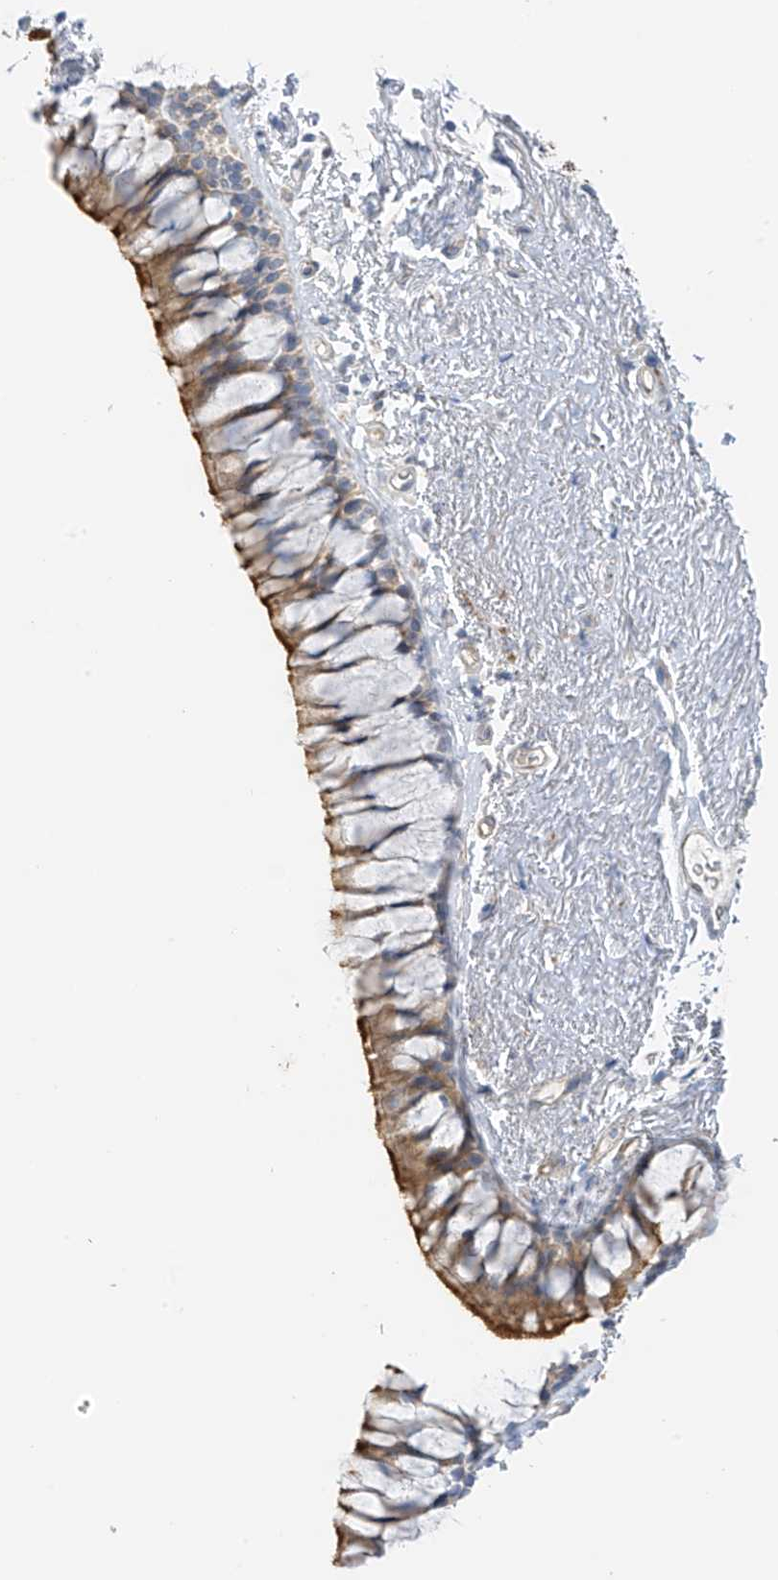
{"staining": {"intensity": "strong", "quantity": "25%-75%", "location": "cytoplasmic/membranous"}, "tissue": "bronchus", "cell_type": "Respiratory epithelial cells", "image_type": "normal", "snomed": [{"axis": "morphology", "description": "Normal tissue, NOS"}, {"axis": "topography", "description": "Cartilage tissue"}, {"axis": "topography", "description": "Bronchus"}], "caption": "Immunohistochemical staining of benign bronchus displays high levels of strong cytoplasmic/membranous positivity in about 25%-75% of respiratory epithelial cells. (DAB (3,3'-diaminobenzidine) = brown stain, brightfield microscopy at high magnification).", "gene": "NALCN", "patient": {"sex": "female", "age": 73}}